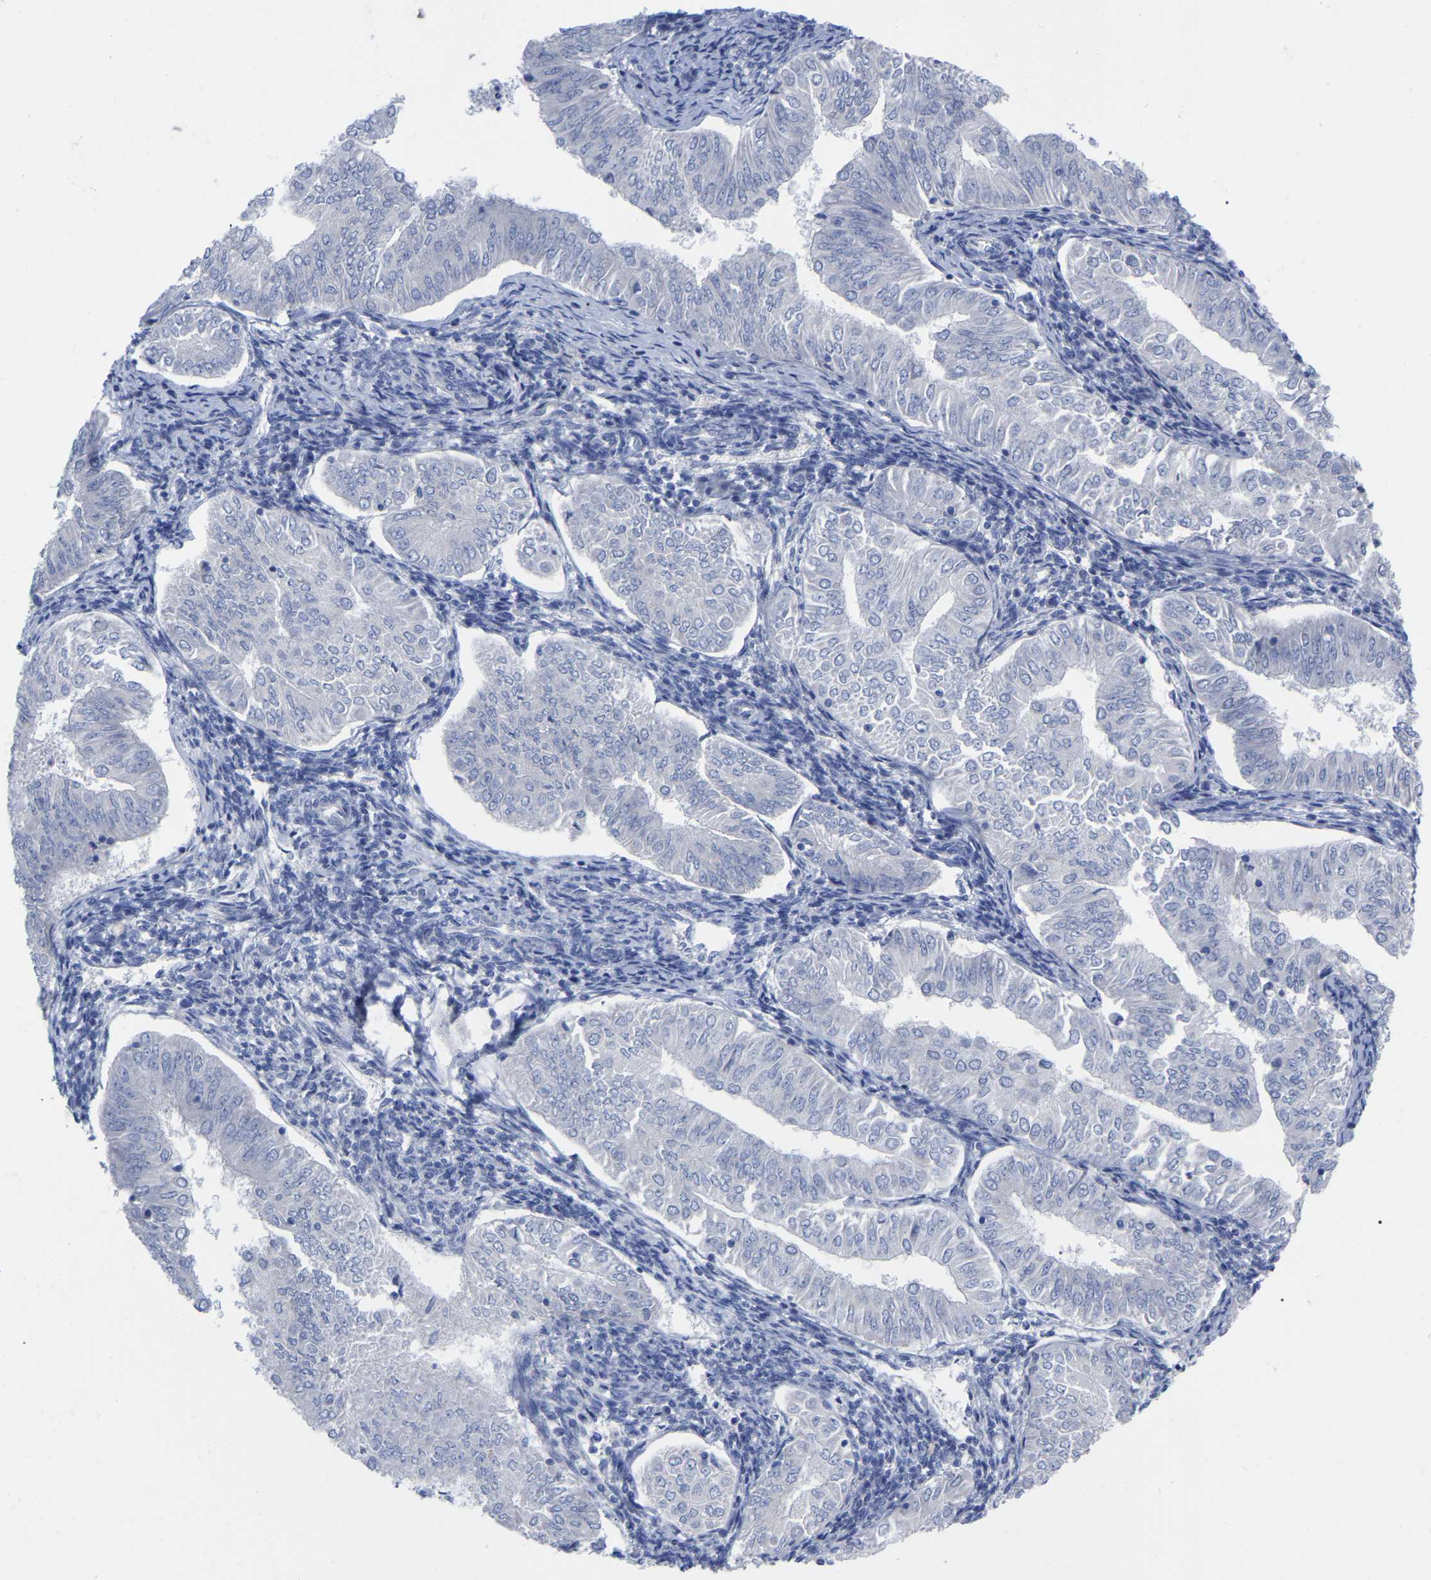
{"staining": {"intensity": "negative", "quantity": "none", "location": "none"}, "tissue": "endometrial cancer", "cell_type": "Tumor cells", "image_type": "cancer", "snomed": [{"axis": "morphology", "description": "Normal tissue, NOS"}, {"axis": "morphology", "description": "Adenocarcinoma, NOS"}, {"axis": "topography", "description": "Endometrium"}], "caption": "Endometrial cancer stained for a protein using immunohistochemistry (IHC) reveals no staining tumor cells.", "gene": "HAPLN1", "patient": {"sex": "female", "age": 53}}